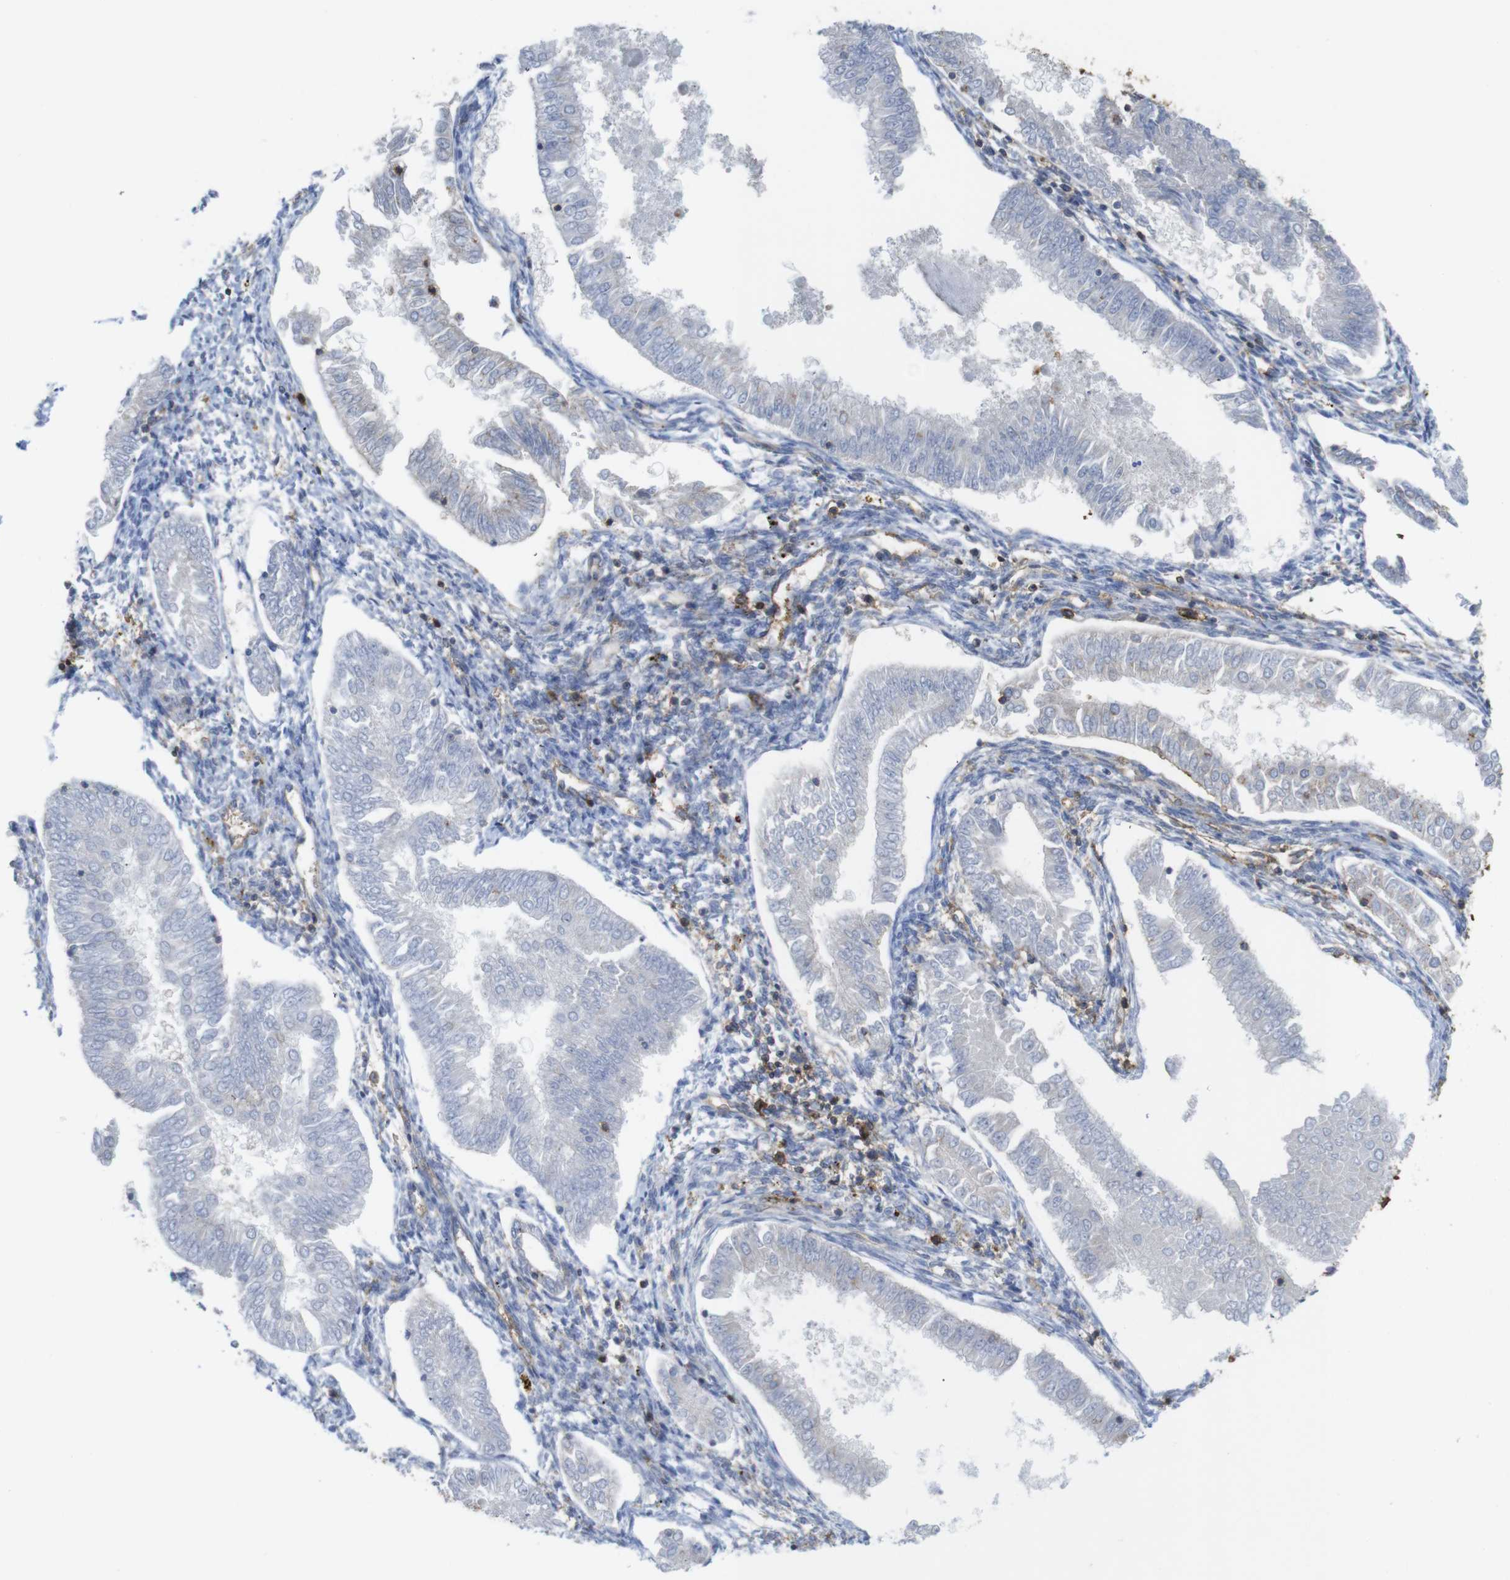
{"staining": {"intensity": "negative", "quantity": "none", "location": "none"}, "tissue": "endometrial cancer", "cell_type": "Tumor cells", "image_type": "cancer", "snomed": [{"axis": "morphology", "description": "Adenocarcinoma, NOS"}, {"axis": "topography", "description": "Endometrium"}], "caption": "Micrograph shows no significant protein expression in tumor cells of endometrial cancer.", "gene": "CCR6", "patient": {"sex": "female", "age": 53}}